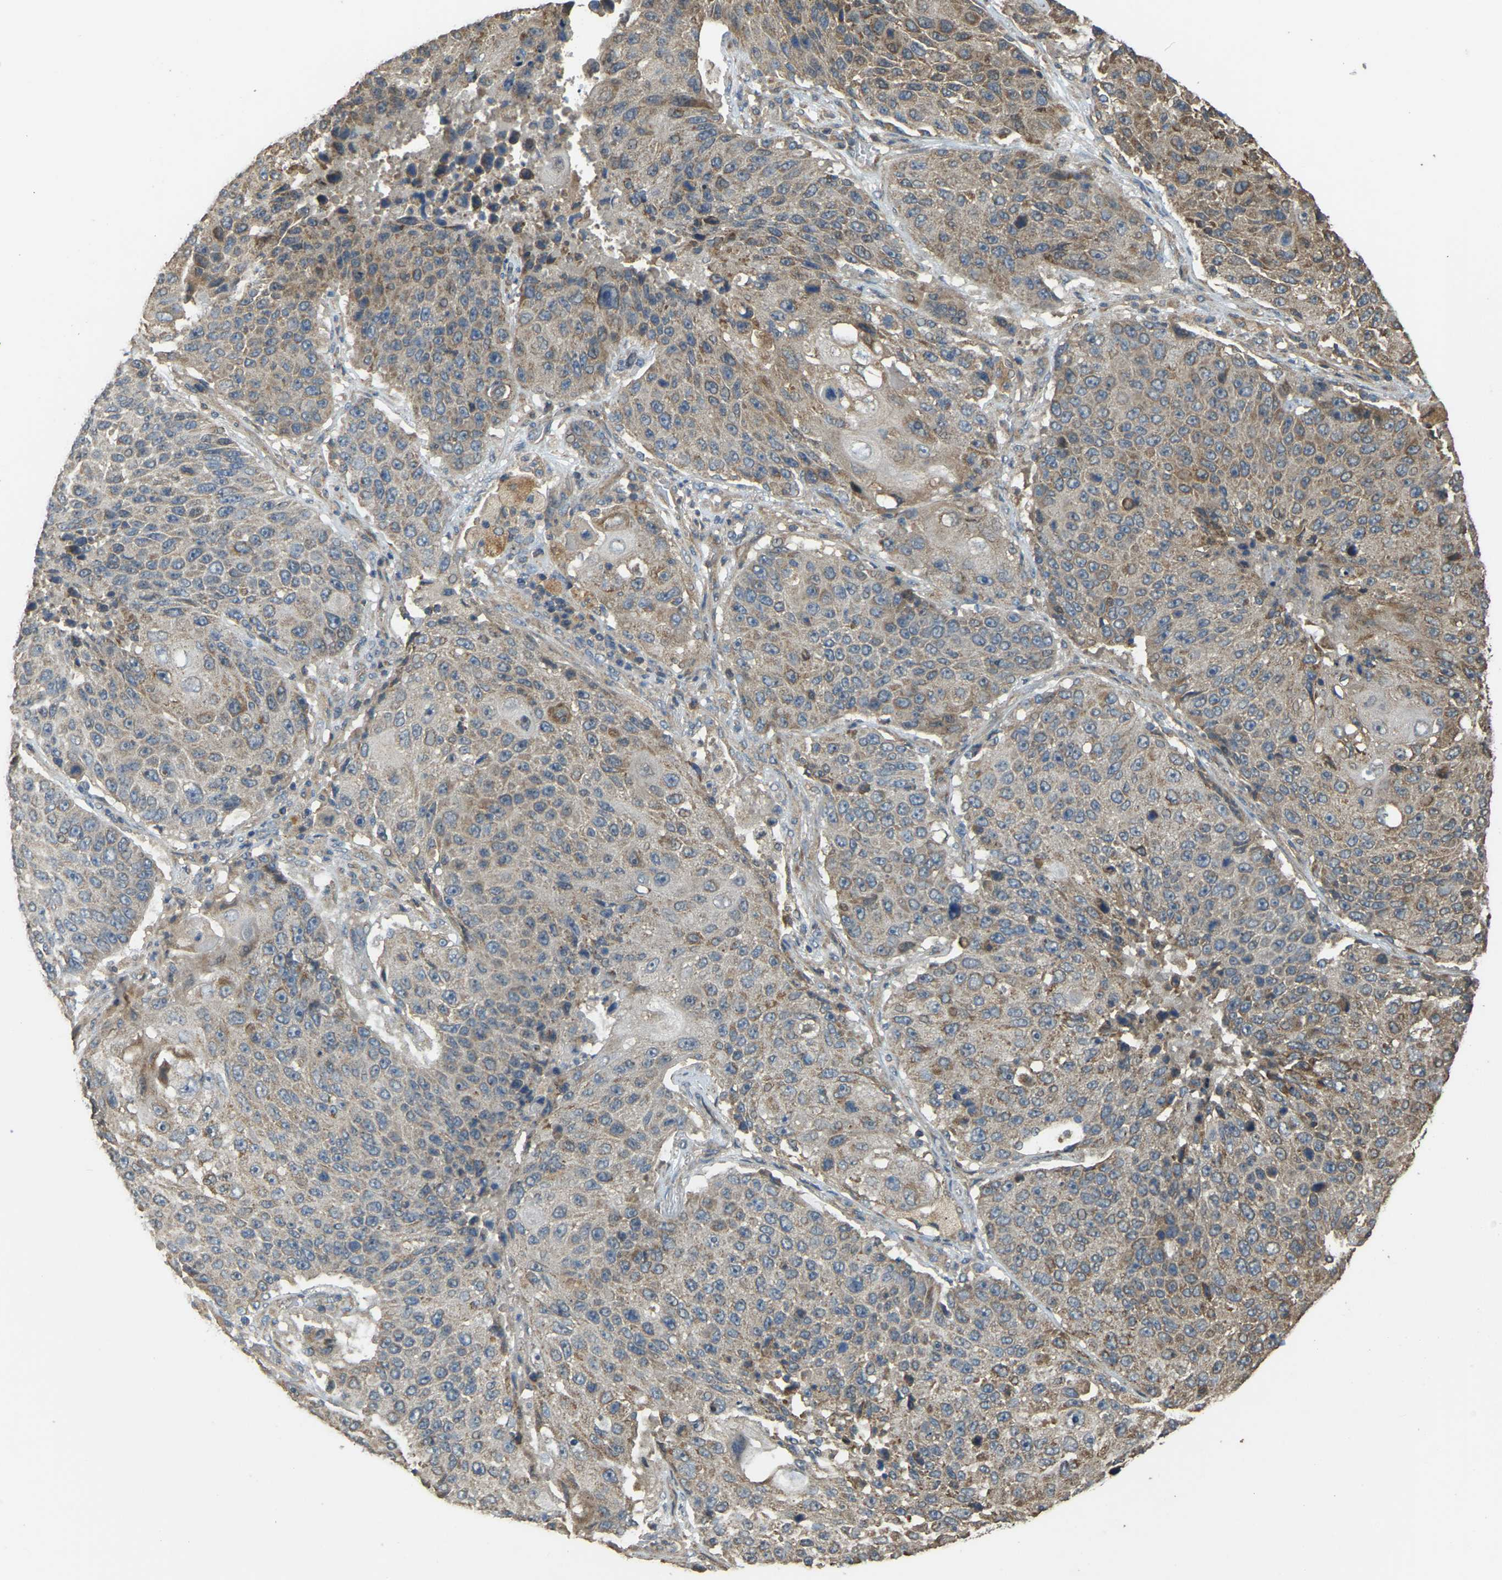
{"staining": {"intensity": "moderate", "quantity": "25%-75%", "location": "cytoplasmic/membranous"}, "tissue": "lung cancer", "cell_type": "Tumor cells", "image_type": "cancer", "snomed": [{"axis": "morphology", "description": "Squamous cell carcinoma, NOS"}, {"axis": "topography", "description": "Lung"}], "caption": "Lung squamous cell carcinoma stained for a protein (brown) exhibits moderate cytoplasmic/membranous positive staining in about 25%-75% of tumor cells.", "gene": "GNG2", "patient": {"sex": "male", "age": 61}}